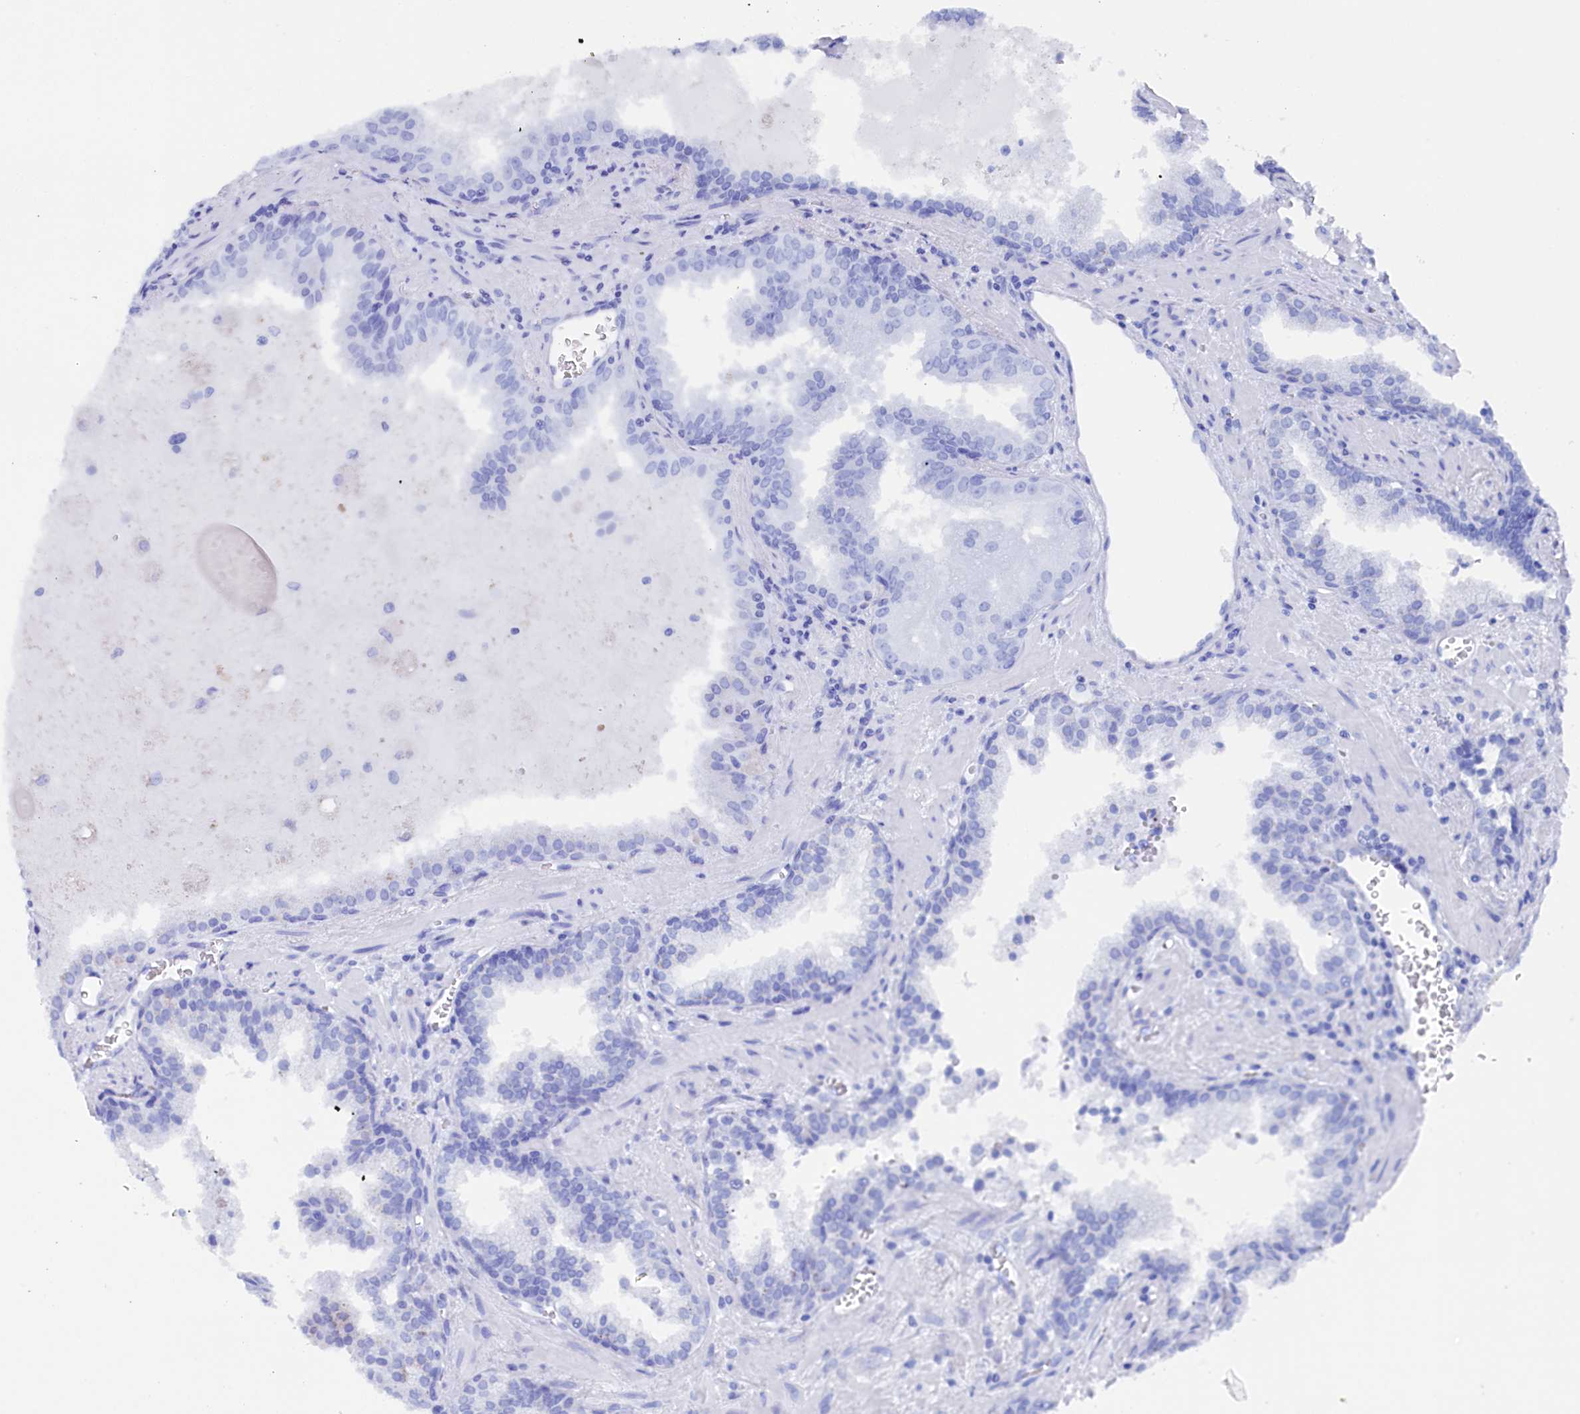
{"staining": {"intensity": "negative", "quantity": "none", "location": "none"}, "tissue": "prostate cancer", "cell_type": "Tumor cells", "image_type": "cancer", "snomed": [{"axis": "morphology", "description": "Adenocarcinoma, High grade"}, {"axis": "topography", "description": "Prostate"}], "caption": "This is an immunohistochemistry photomicrograph of human adenocarcinoma (high-grade) (prostate). There is no staining in tumor cells.", "gene": "TIGD4", "patient": {"sex": "male", "age": 68}}